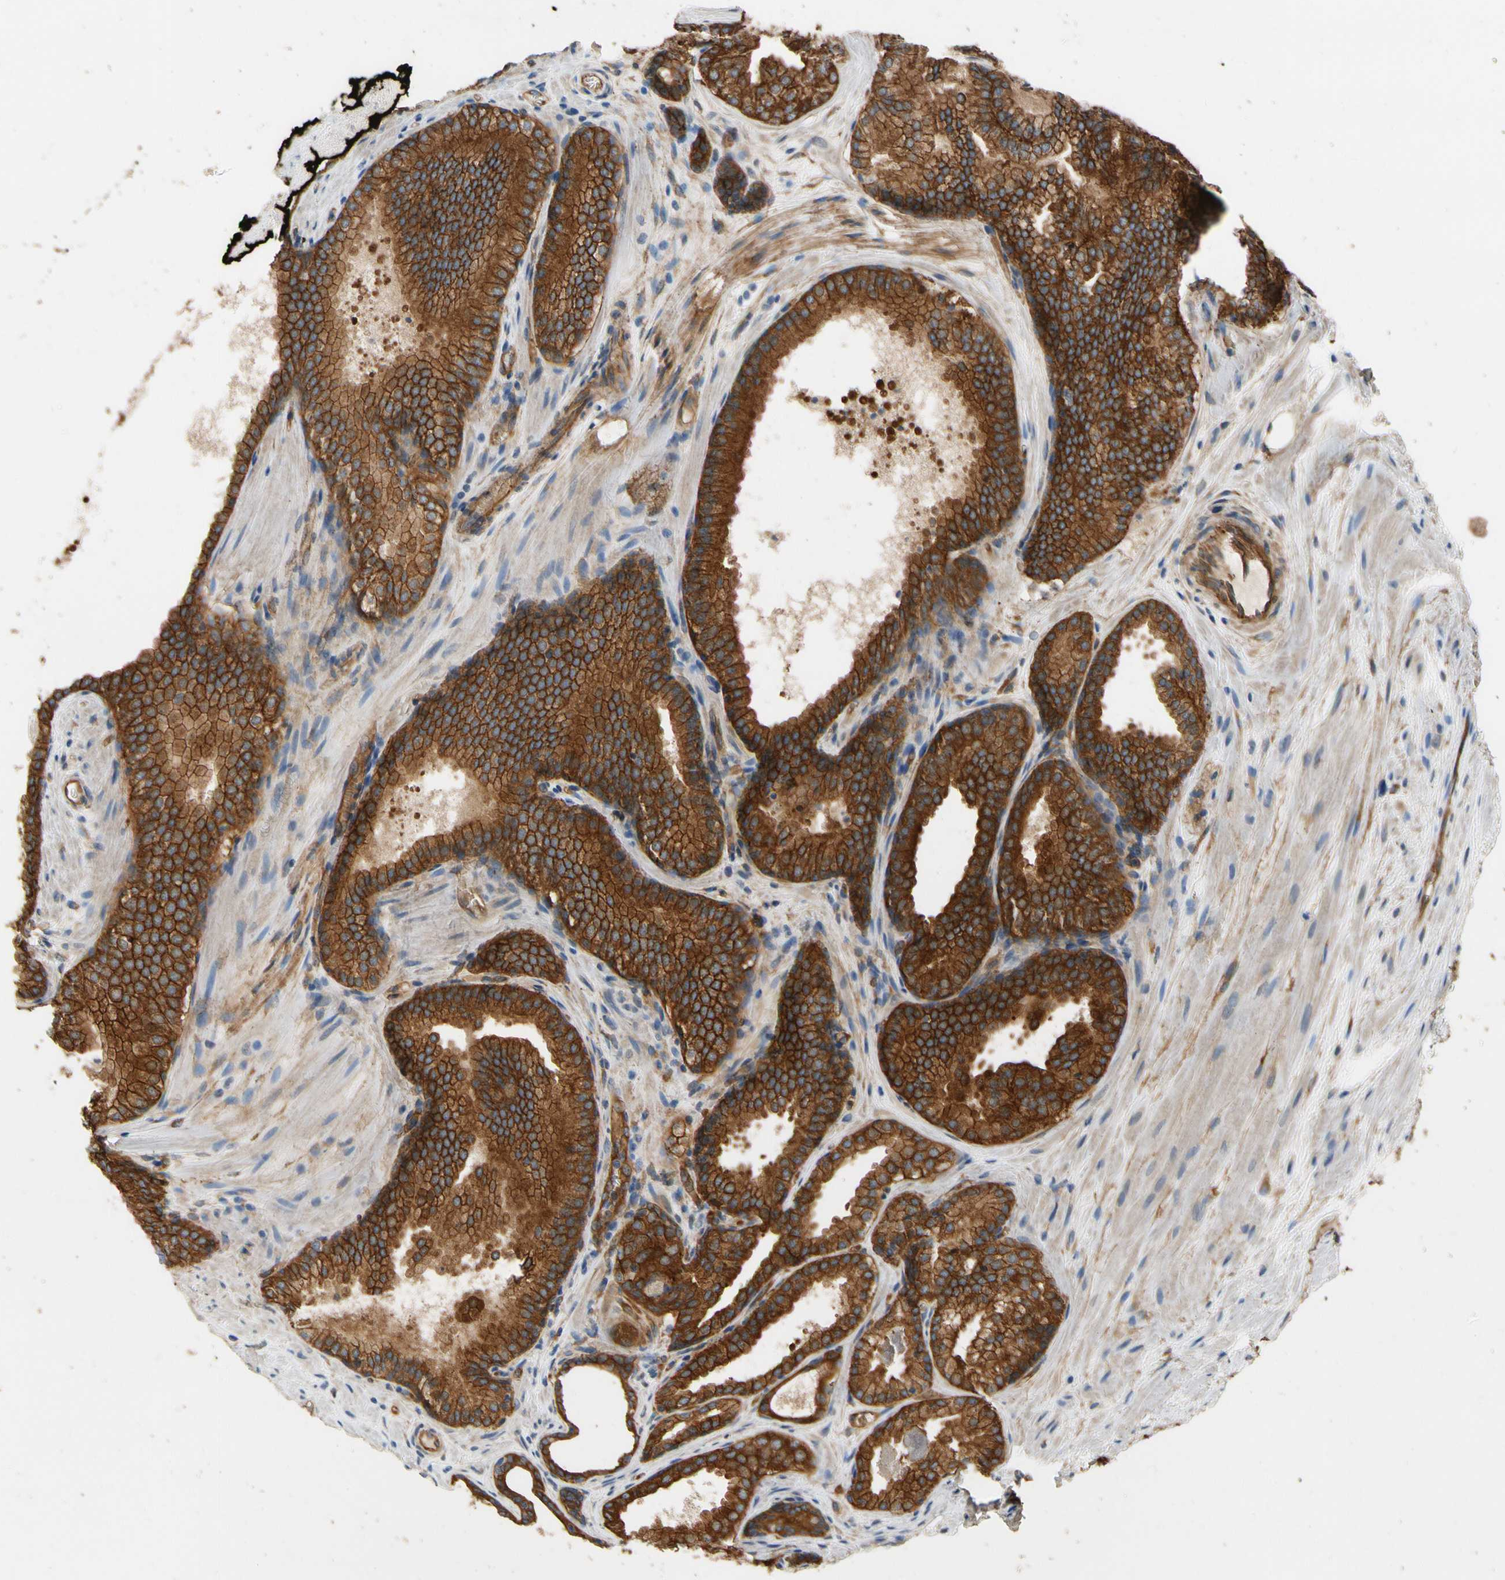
{"staining": {"intensity": "strong", "quantity": ">75%", "location": "cytoplasmic/membranous"}, "tissue": "prostate cancer", "cell_type": "Tumor cells", "image_type": "cancer", "snomed": [{"axis": "morphology", "description": "Adenocarcinoma, Low grade"}, {"axis": "topography", "description": "Prostate"}], "caption": "Human prostate low-grade adenocarcinoma stained with a brown dye displays strong cytoplasmic/membranous positive expression in approximately >75% of tumor cells.", "gene": "CTTNBP2", "patient": {"sex": "male", "age": 60}}